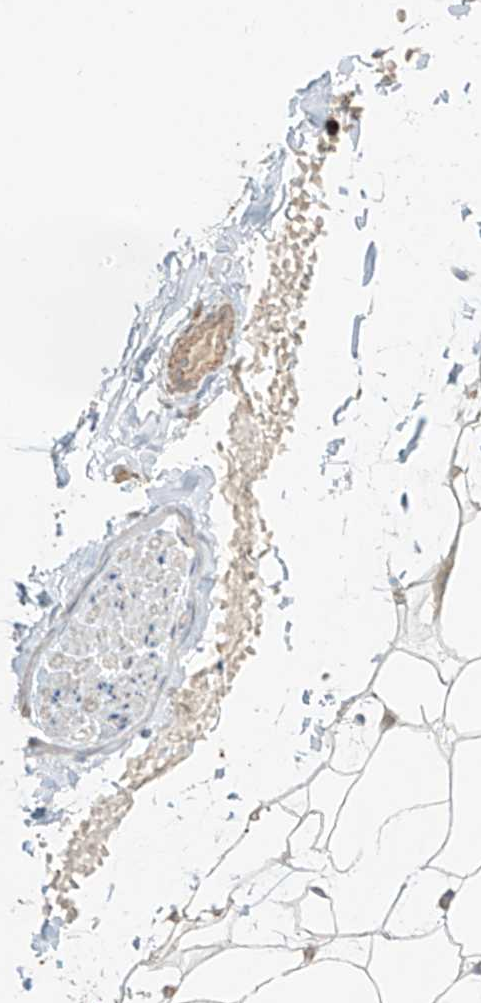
{"staining": {"intensity": "negative", "quantity": "none", "location": "none"}, "tissue": "adipose tissue", "cell_type": "Adipocytes", "image_type": "normal", "snomed": [{"axis": "morphology", "description": "Normal tissue, NOS"}, {"axis": "topography", "description": "Breast"}], "caption": "IHC of benign adipose tissue shows no expression in adipocytes. Brightfield microscopy of immunohistochemistry stained with DAB (3,3'-diaminobenzidine) (brown) and hematoxylin (blue), captured at high magnification.", "gene": "CCDC115", "patient": {"sex": "female", "age": 23}}